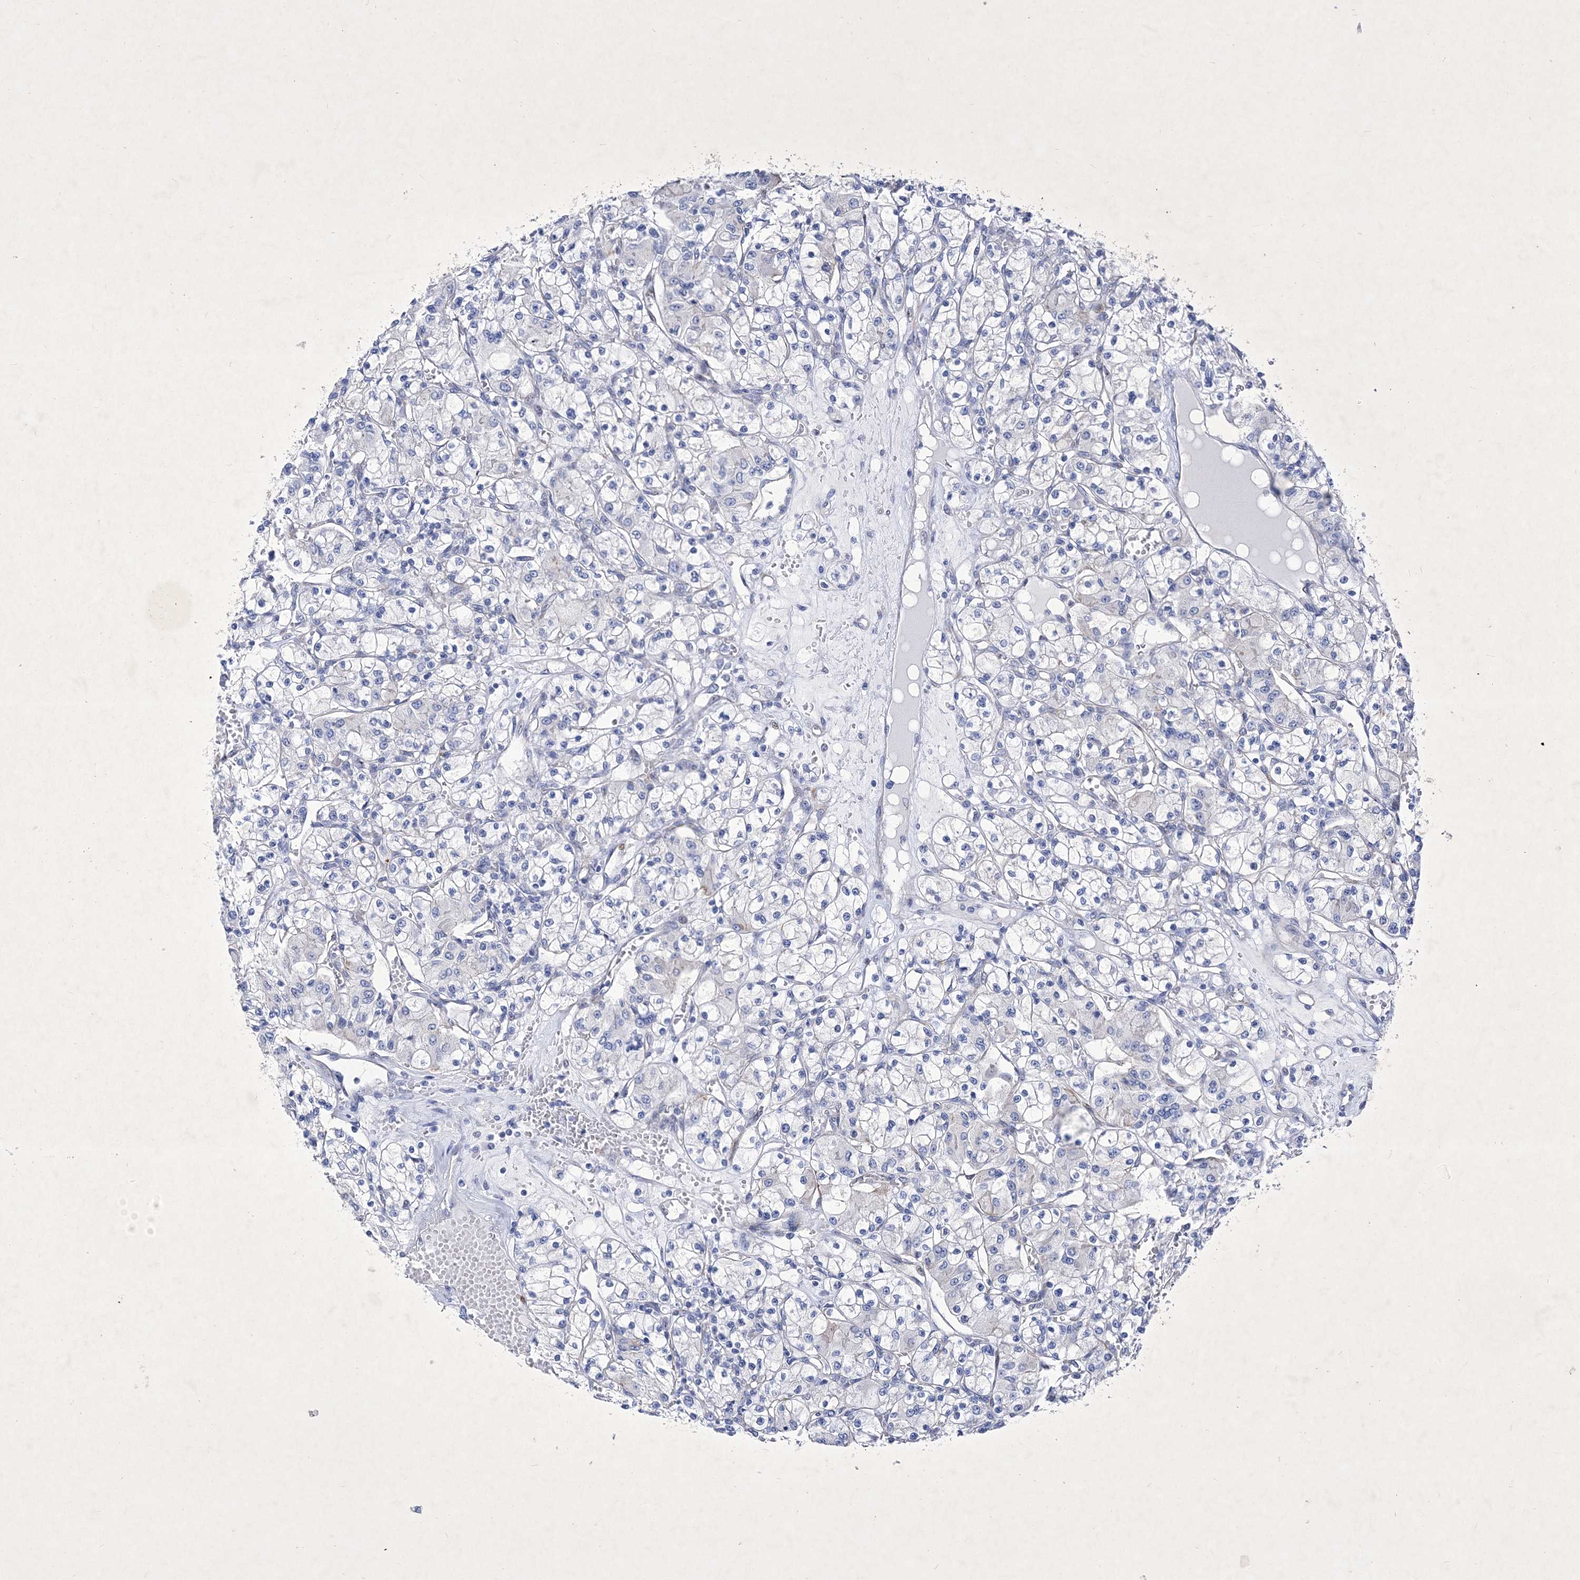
{"staining": {"intensity": "negative", "quantity": "none", "location": "none"}, "tissue": "renal cancer", "cell_type": "Tumor cells", "image_type": "cancer", "snomed": [{"axis": "morphology", "description": "Adenocarcinoma, NOS"}, {"axis": "topography", "description": "Kidney"}], "caption": "Tumor cells show no significant protein staining in adenocarcinoma (renal).", "gene": "GPN1", "patient": {"sex": "female", "age": 59}}